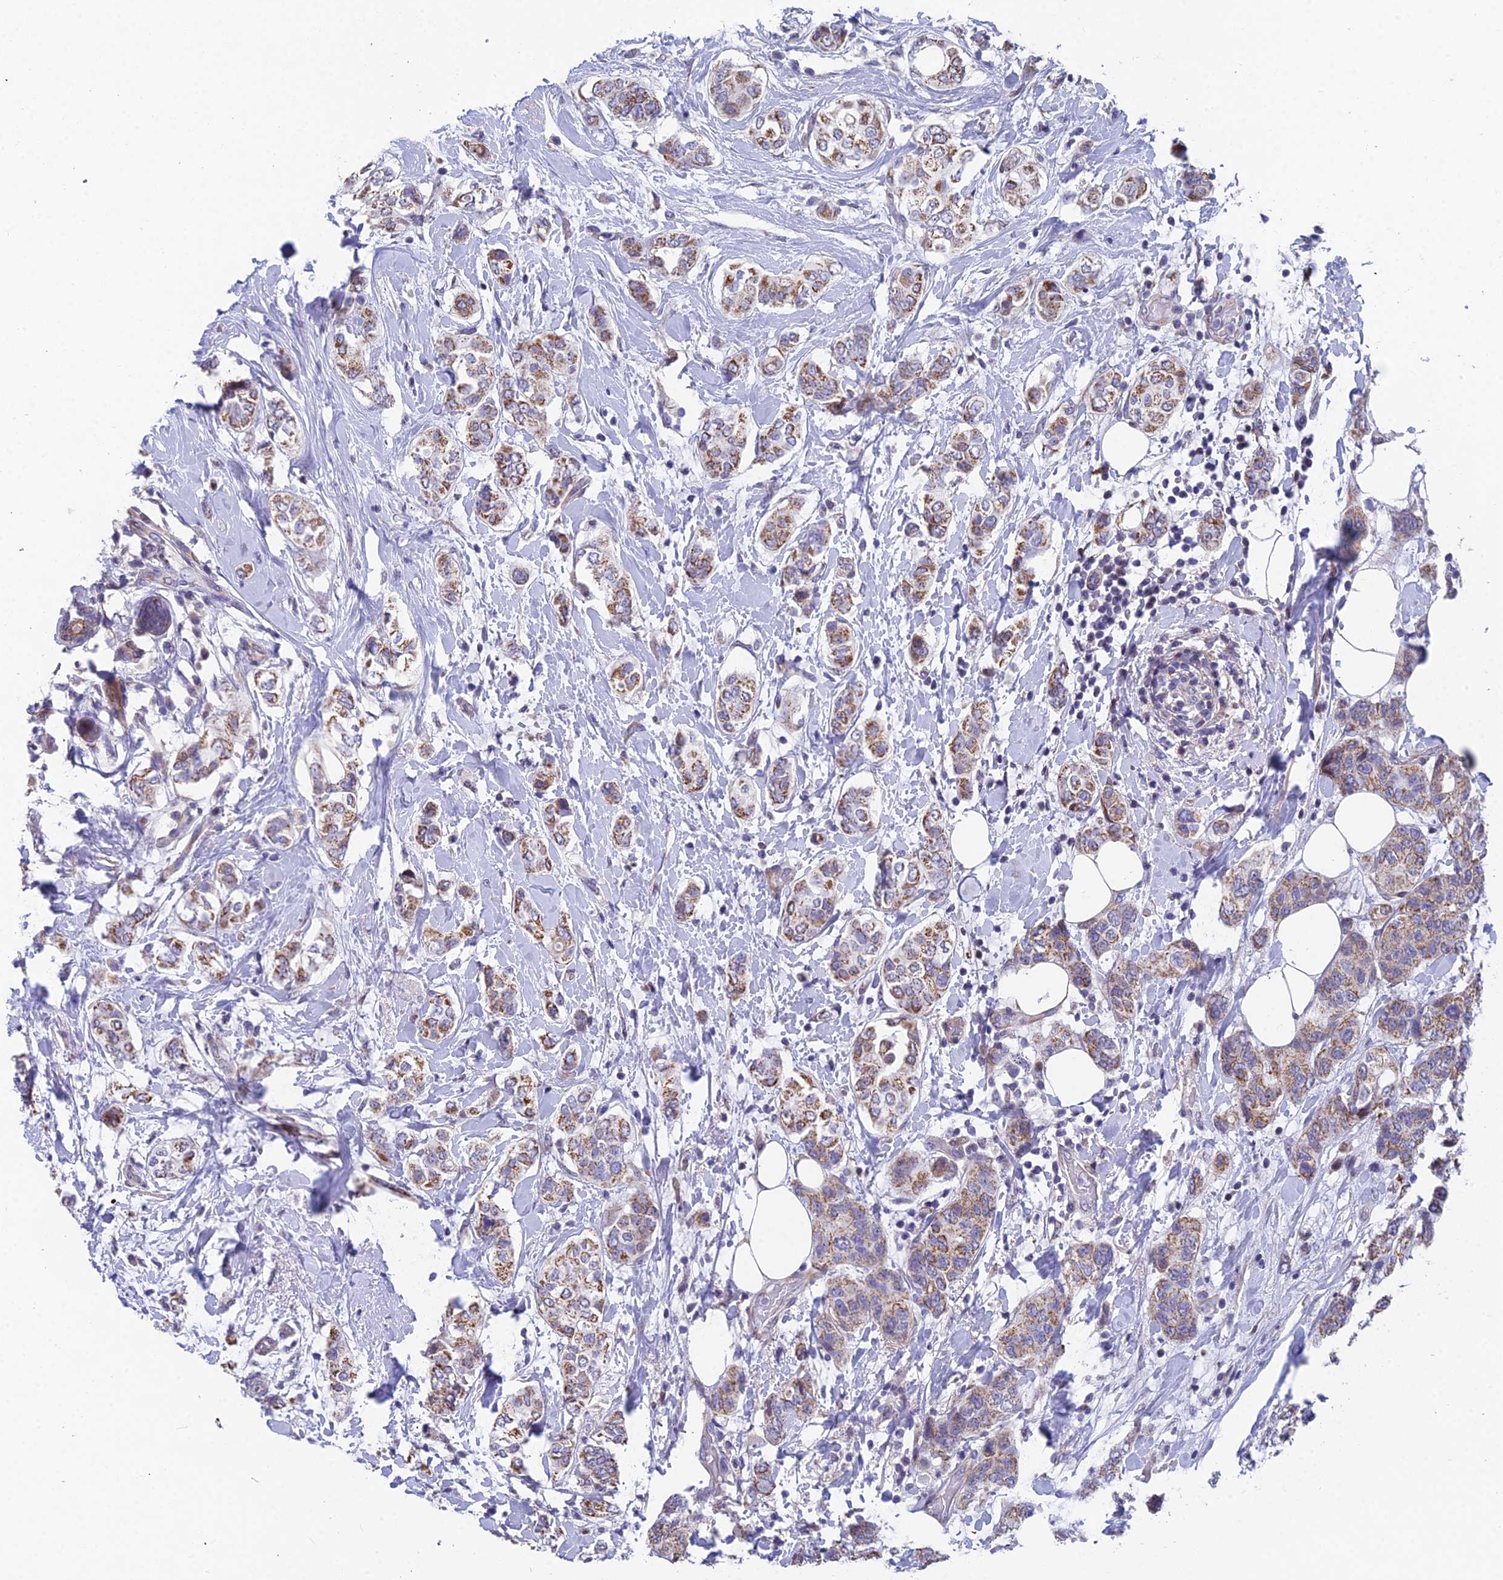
{"staining": {"intensity": "moderate", "quantity": "25%-75%", "location": "cytoplasmic/membranous"}, "tissue": "breast cancer", "cell_type": "Tumor cells", "image_type": "cancer", "snomed": [{"axis": "morphology", "description": "Lobular carcinoma"}, {"axis": "topography", "description": "Breast"}], "caption": "High-power microscopy captured an immunohistochemistry micrograph of breast cancer (lobular carcinoma), revealing moderate cytoplasmic/membranous expression in approximately 25%-75% of tumor cells. (DAB IHC with brightfield microscopy, high magnification).", "gene": "XKR9", "patient": {"sex": "female", "age": 51}}